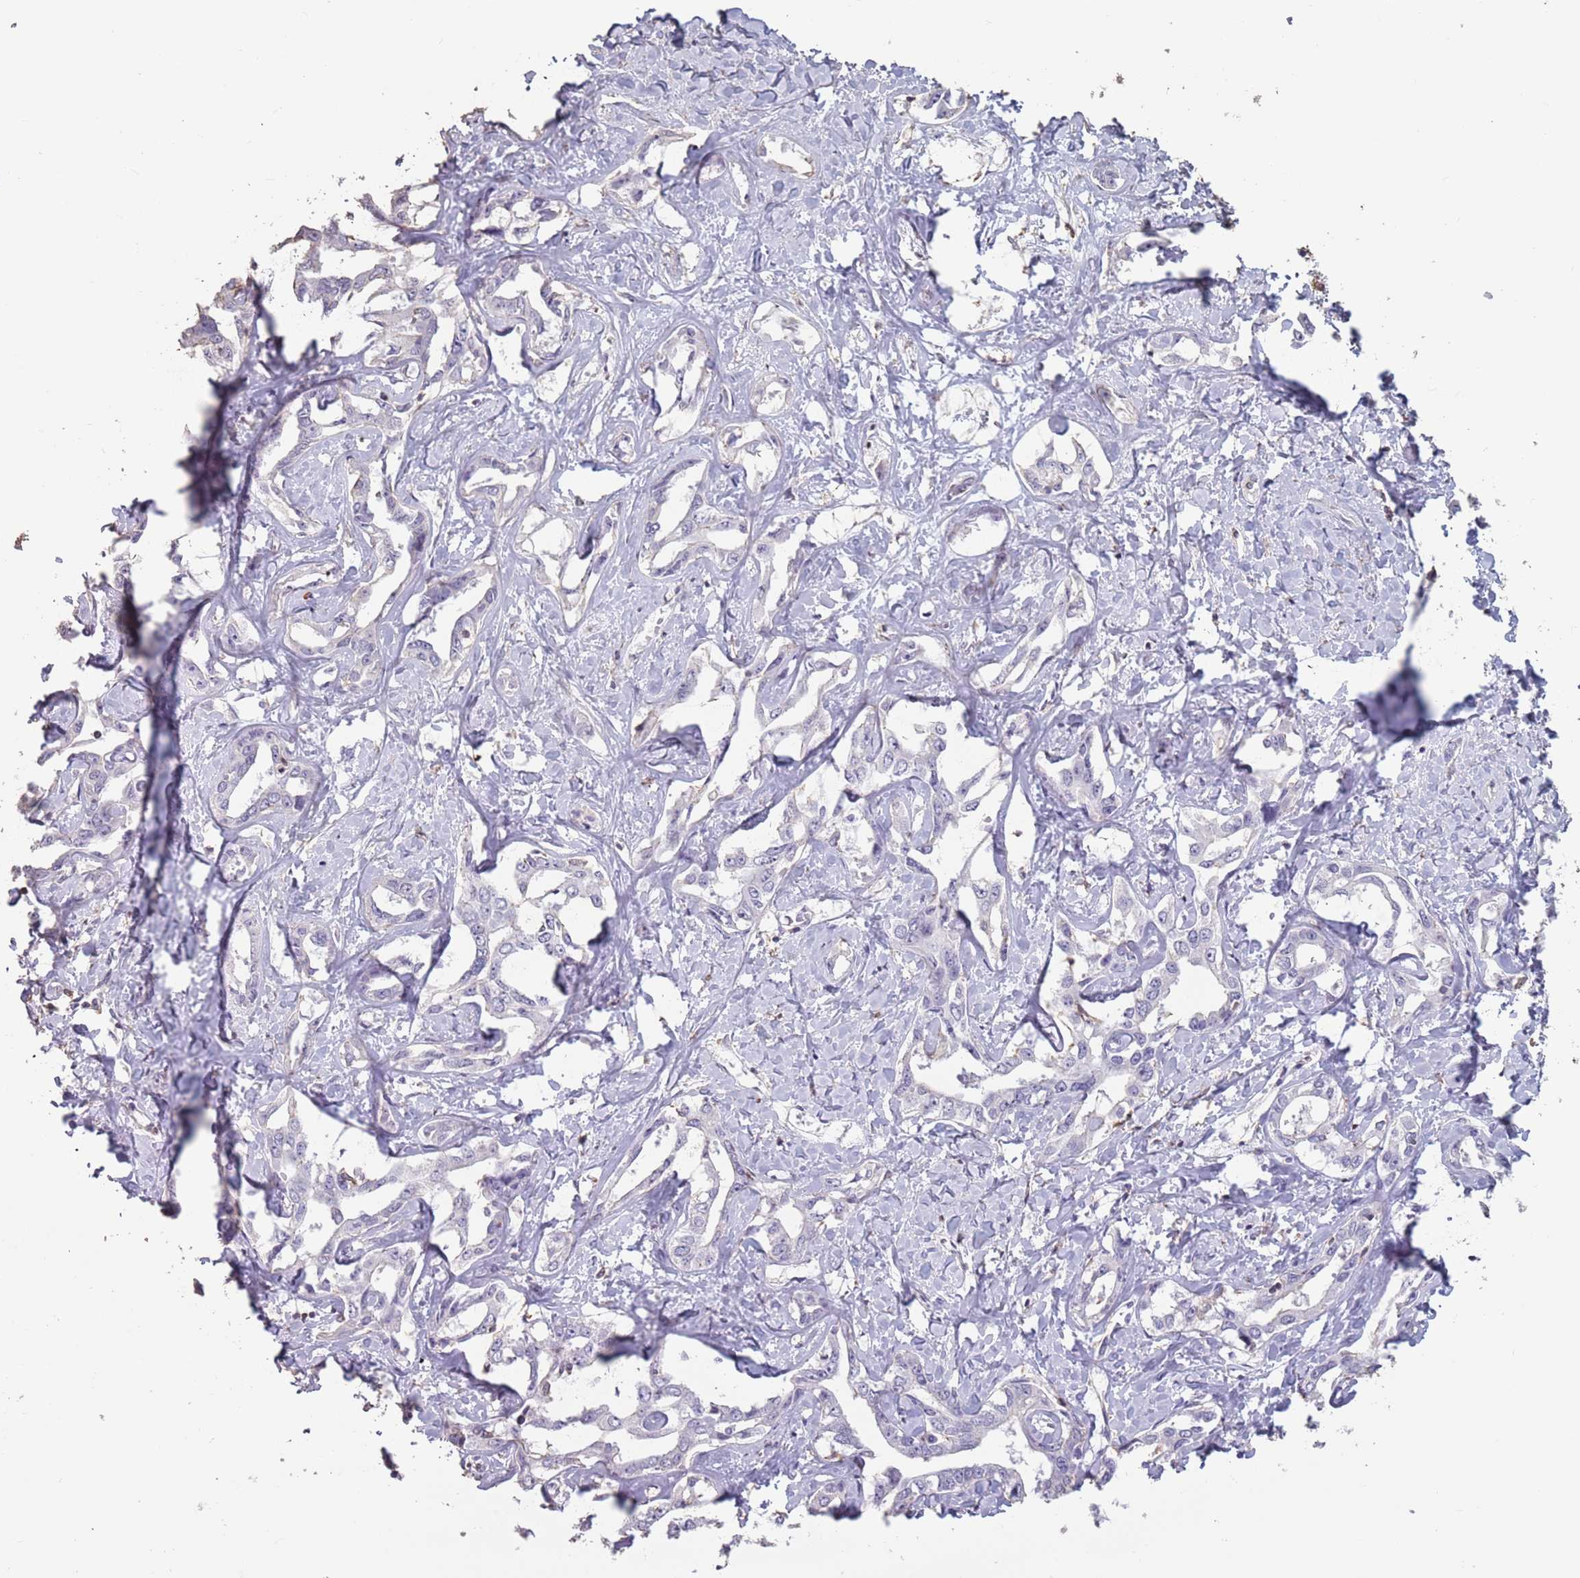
{"staining": {"intensity": "negative", "quantity": "none", "location": "none"}, "tissue": "liver cancer", "cell_type": "Tumor cells", "image_type": "cancer", "snomed": [{"axis": "morphology", "description": "Cholangiocarcinoma"}, {"axis": "topography", "description": "Liver"}], "caption": "Tumor cells show no significant positivity in liver cancer.", "gene": "SUN5", "patient": {"sex": "male", "age": 59}}